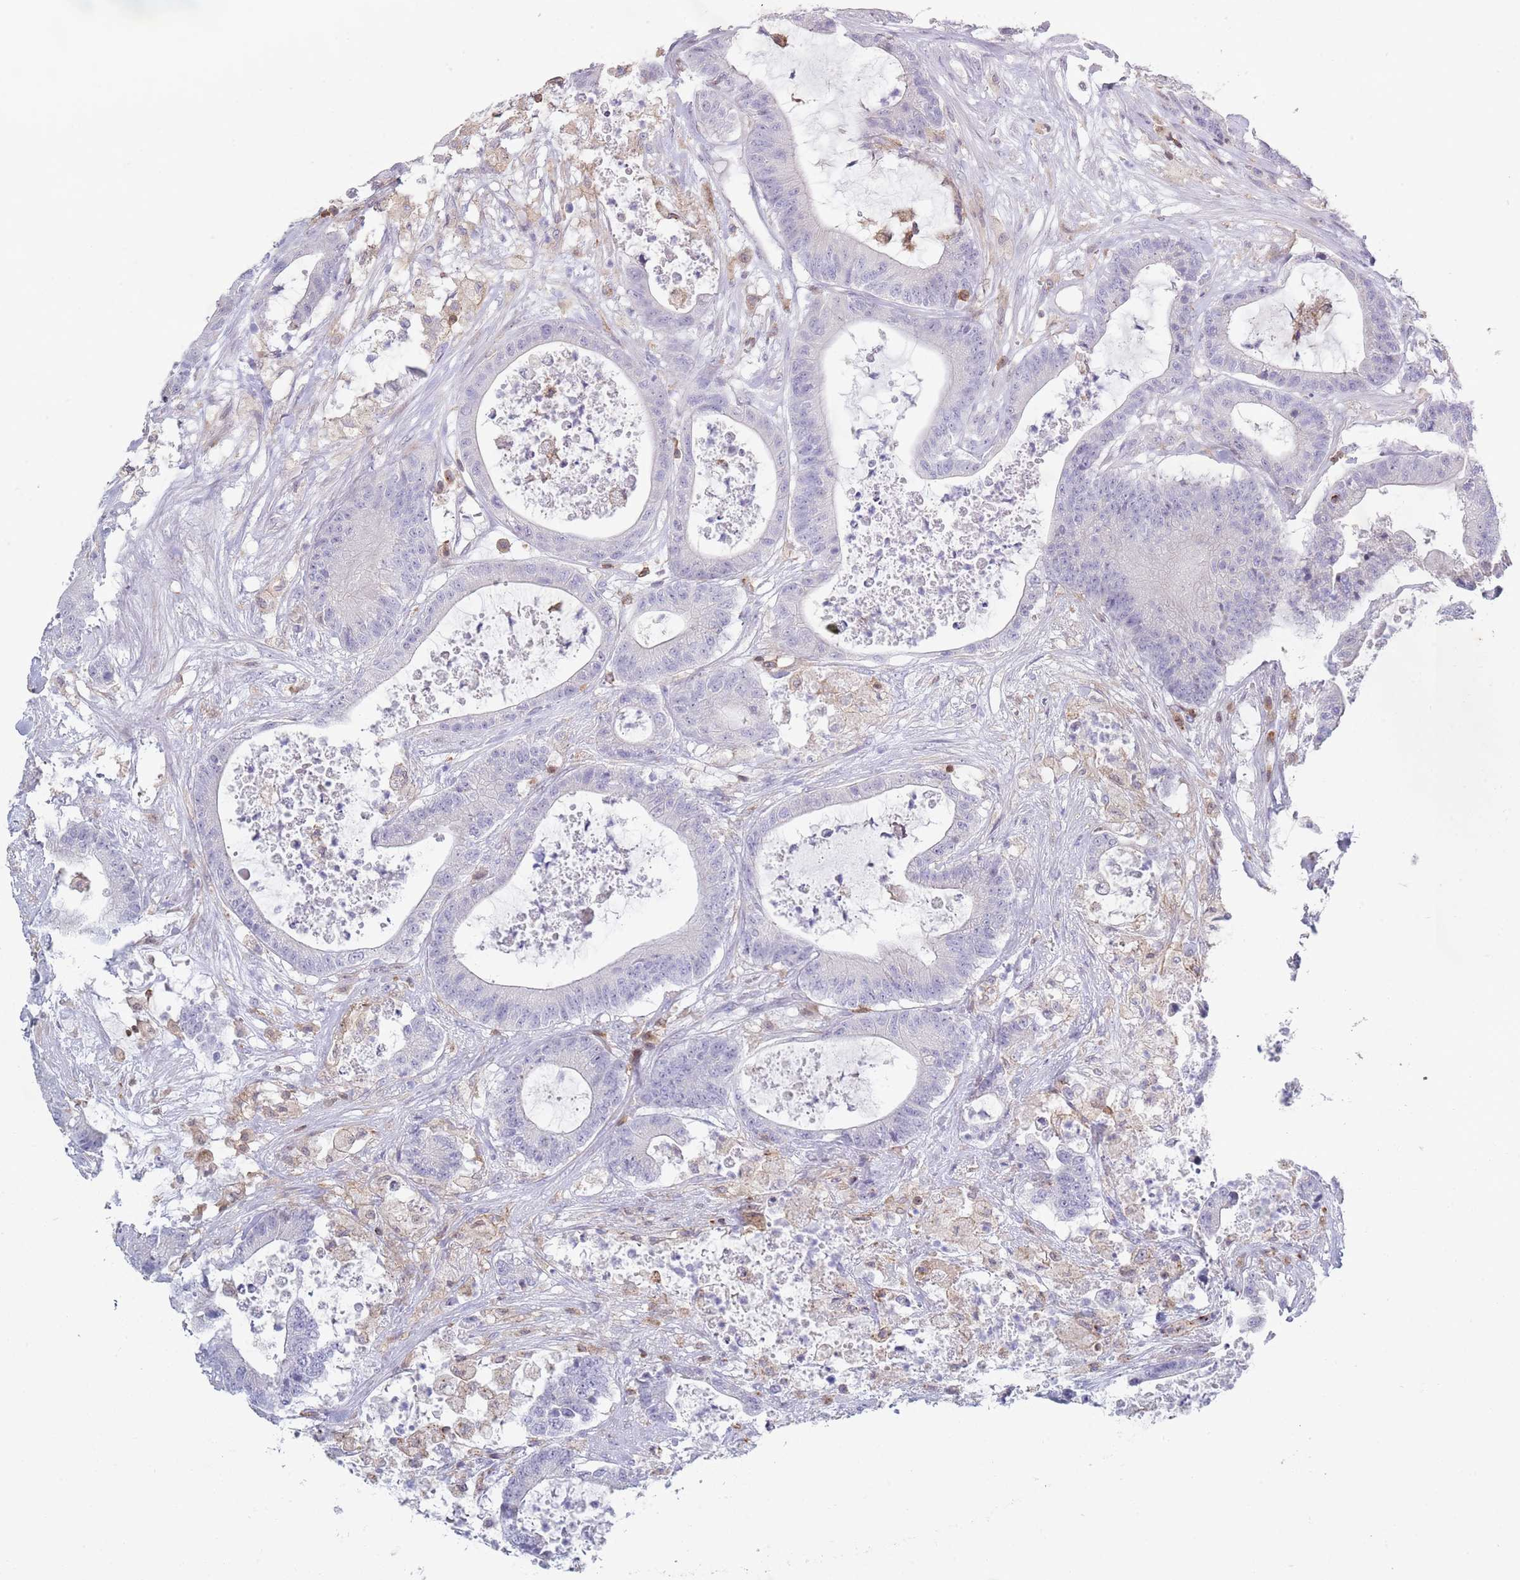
{"staining": {"intensity": "negative", "quantity": "none", "location": "none"}, "tissue": "colorectal cancer", "cell_type": "Tumor cells", "image_type": "cancer", "snomed": [{"axis": "morphology", "description": "Adenocarcinoma, NOS"}, {"axis": "topography", "description": "Colon"}], "caption": "Tumor cells show no significant staining in colorectal adenocarcinoma. (DAB immunohistochemistry (IHC) with hematoxylin counter stain).", "gene": "LPXN", "patient": {"sex": "female", "age": 84}}